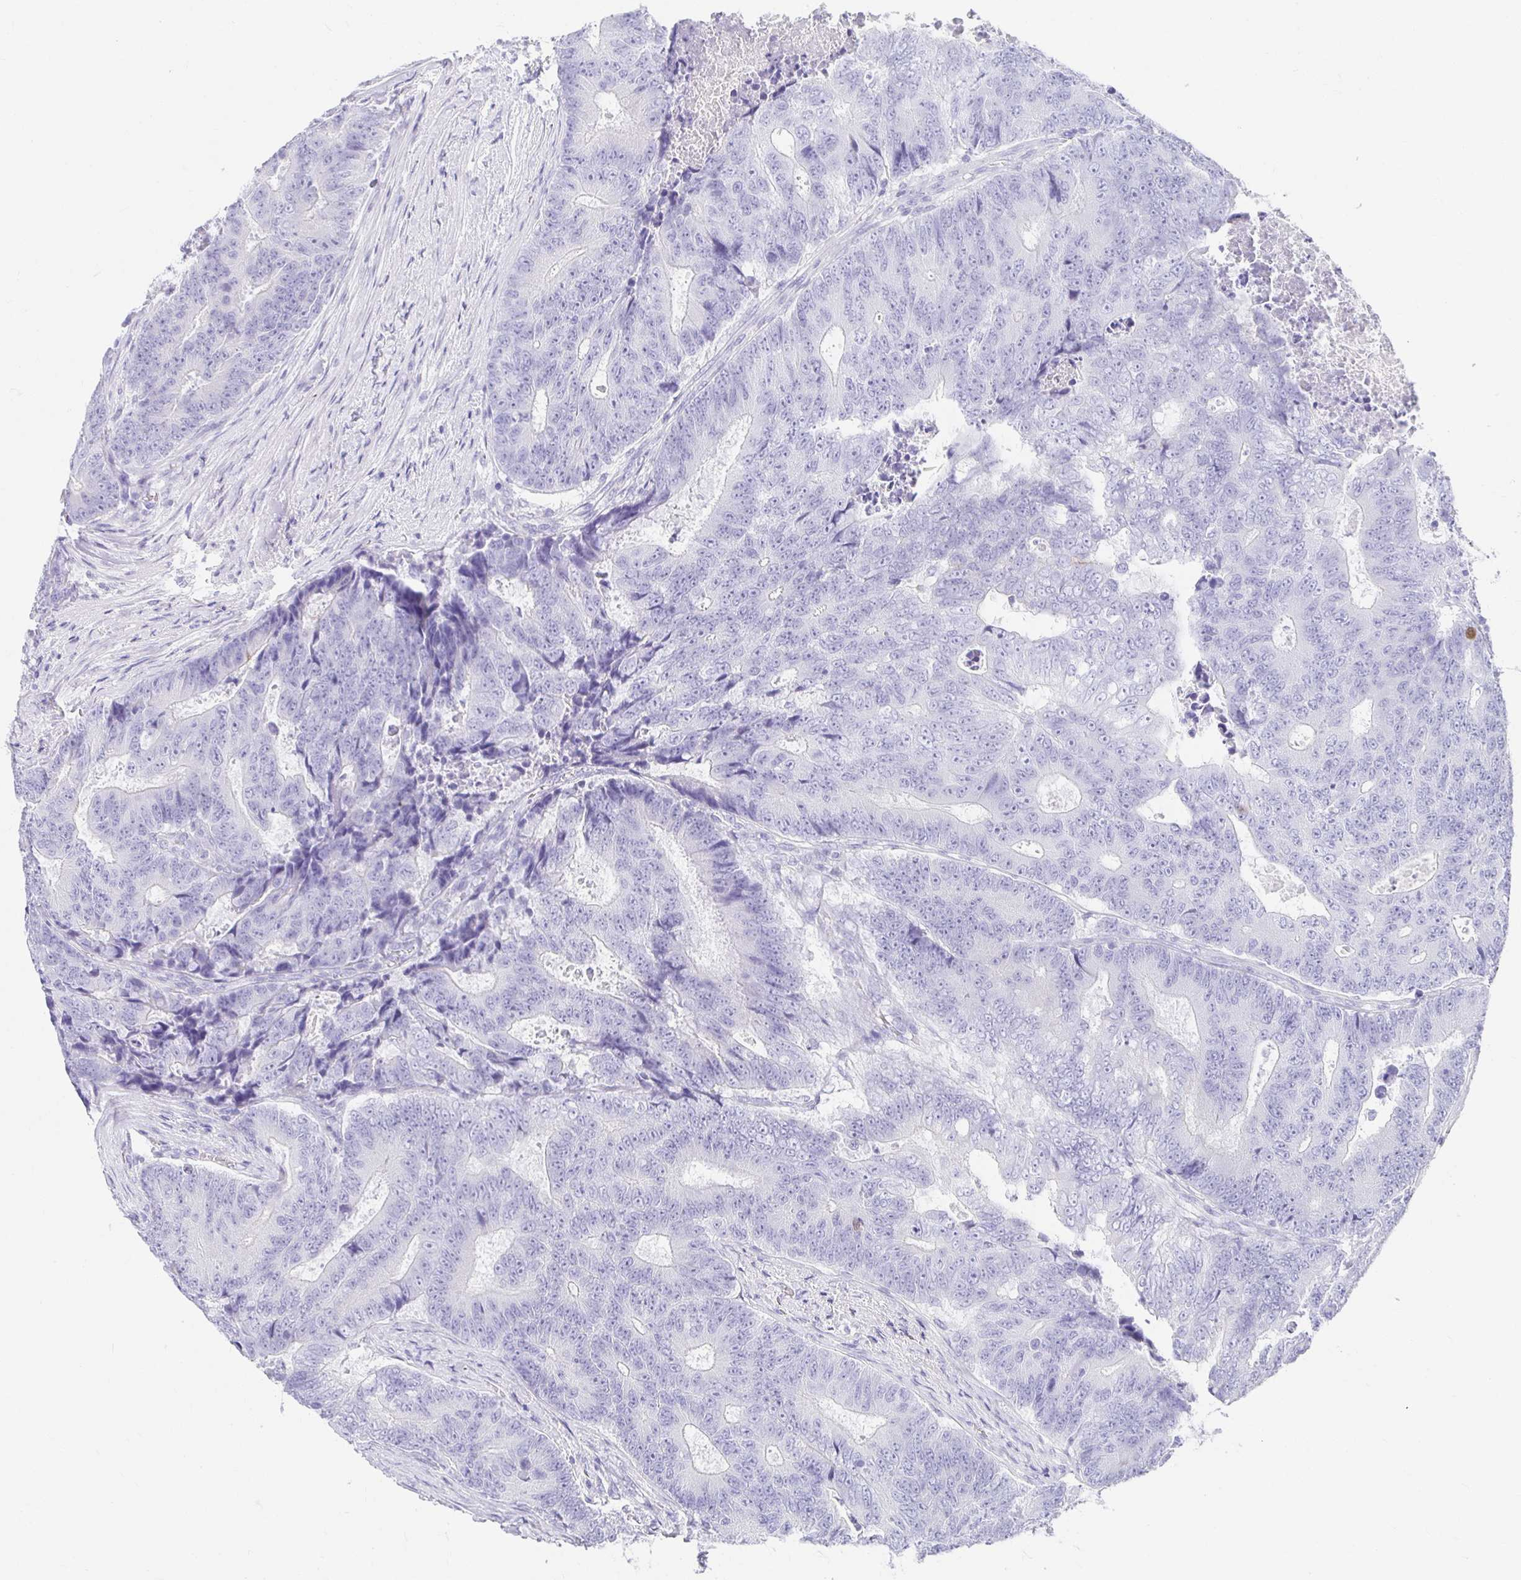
{"staining": {"intensity": "negative", "quantity": "none", "location": "none"}, "tissue": "colorectal cancer", "cell_type": "Tumor cells", "image_type": "cancer", "snomed": [{"axis": "morphology", "description": "Adenocarcinoma, NOS"}, {"axis": "topography", "description": "Colon"}], "caption": "Immunohistochemistry of human colorectal adenocarcinoma shows no expression in tumor cells.", "gene": "CHAT", "patient": {"sex": "female", "age": 48}}